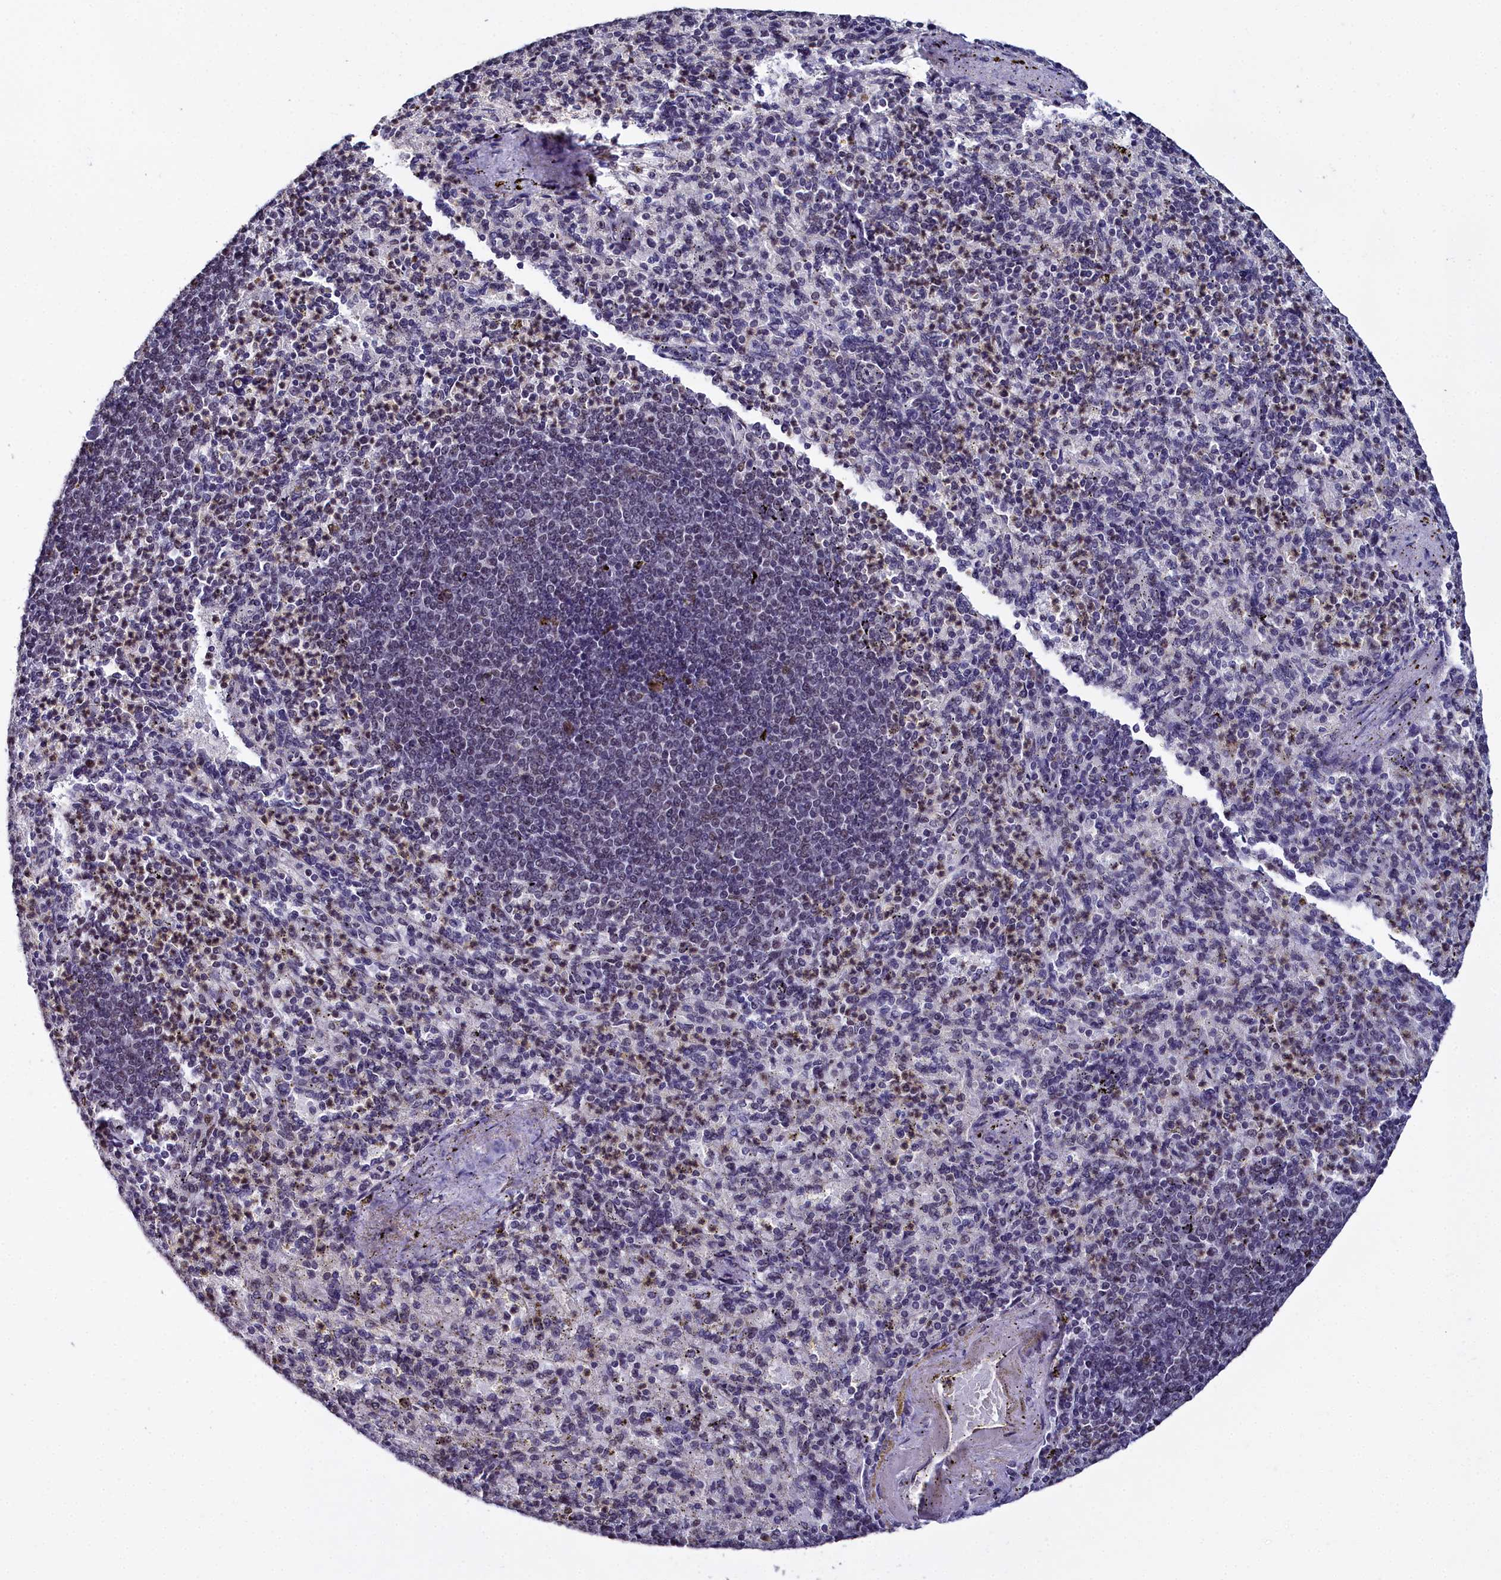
{"staining": {"intensity": "weak", "quantity": "<25%", "location": "nuclear"}, "tissue": "spleen", "cell_type": "Cells in red pulp", "image_type": "normal", "snomed": [{"axis": "morphology", "description": "Normal tissue, NOS"}, {"axis": "topography", "description": "Spleen"}], "caption": "This is a photomicrograph of immunohistochemistry staining of benign spleen, which shows no expression in cells in red pulp.", "gene": "CCDC97", "patient": {"sex": "female", "age": 74}}